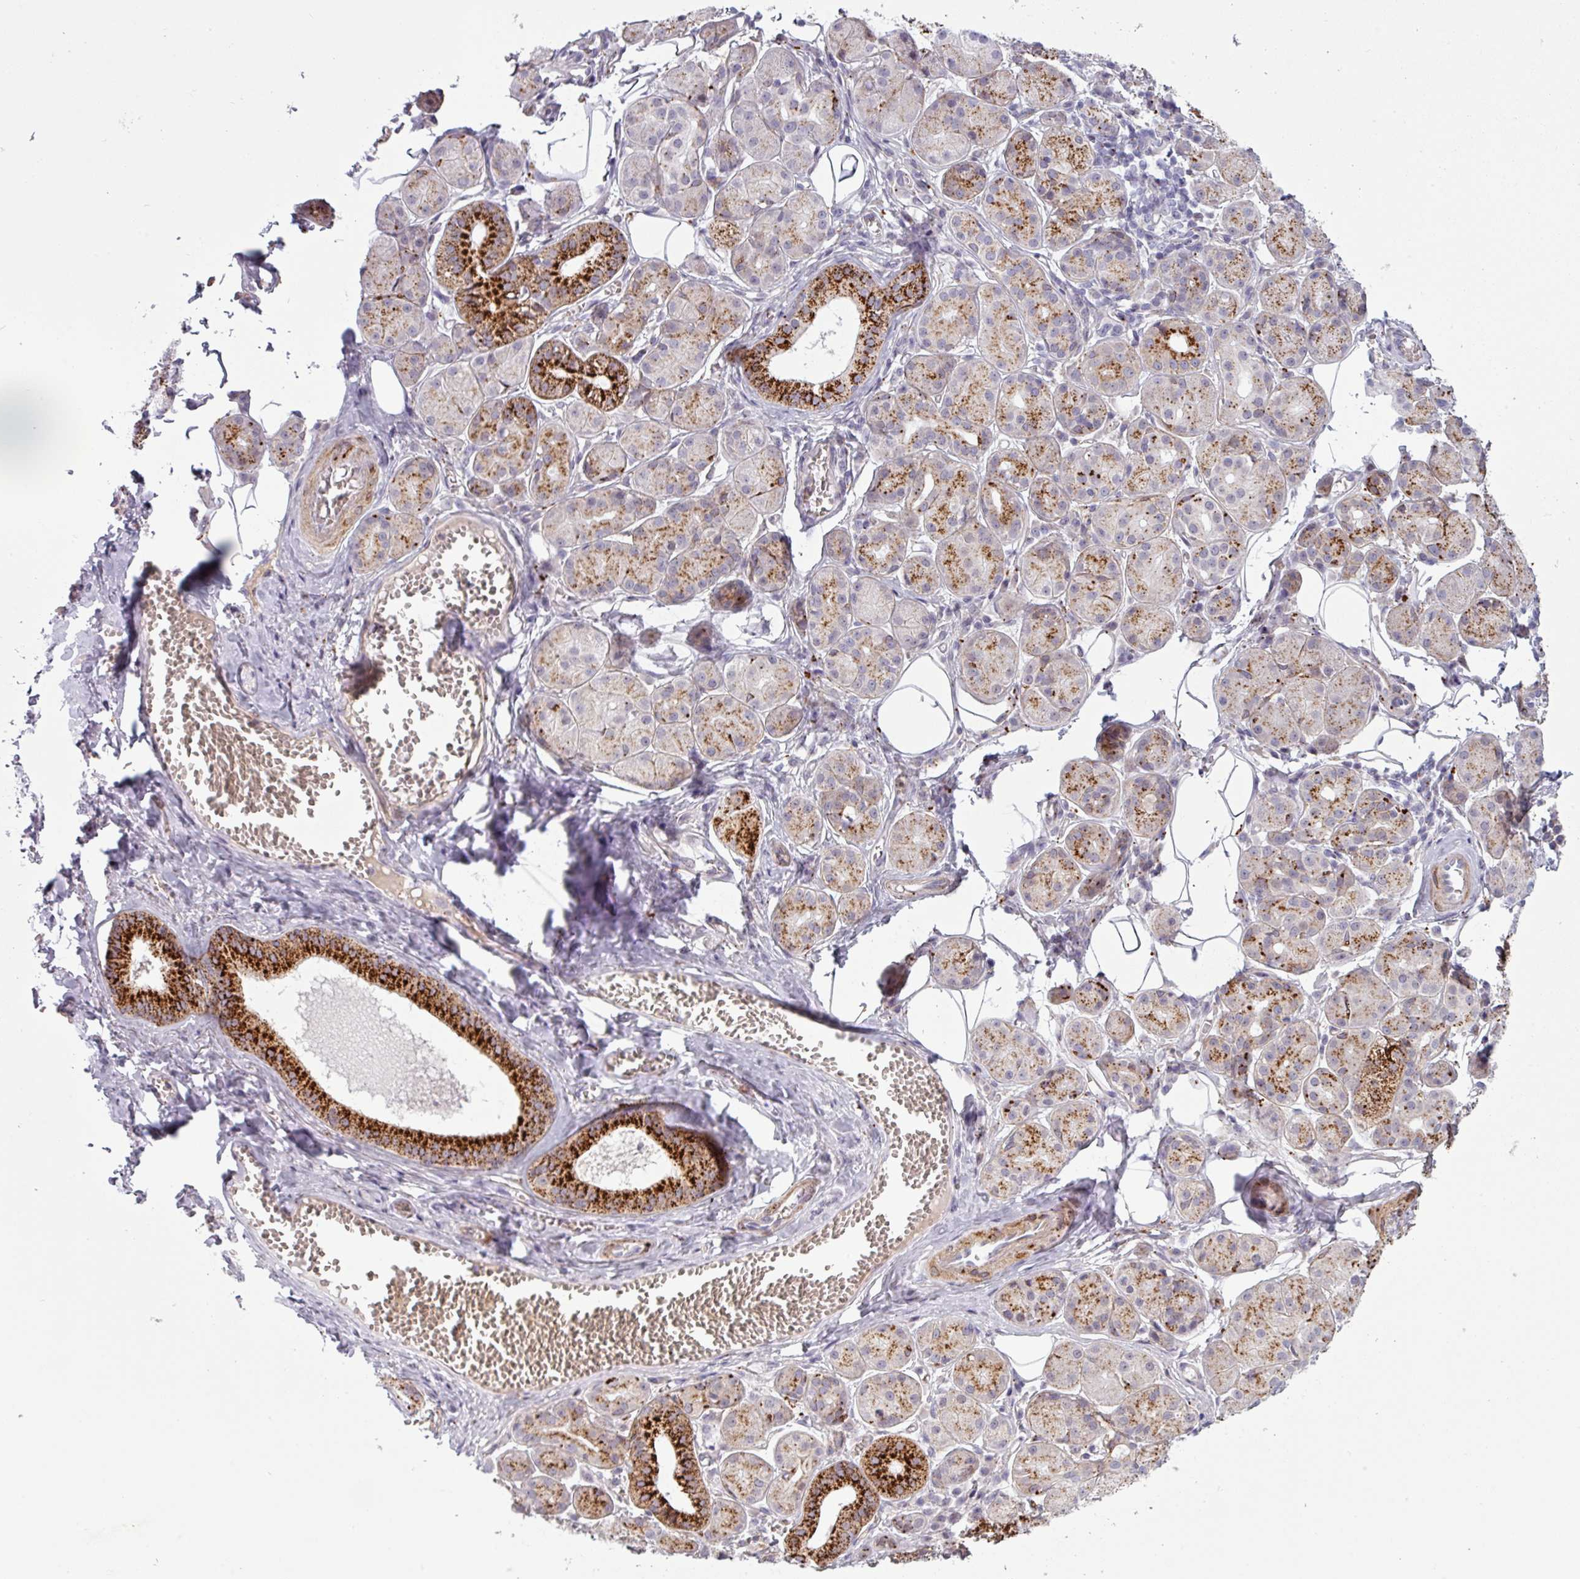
{"staining": {"intensity": "strong", "quantity": ">75%", "location": "cytoplasmic/membranous"}, "tissue": "salivary gland", "cell_type": "Glandular cells", "image_type": "normal", "snomed": [{"axis": "morphology", "description": "Squamous cell carcinoma, NOS"}, {"axis": "topography", "description": "Skin"}, {"axis": "topography", "description": "Head-Neck"}], "caption": "Unremarkable salivary gland shows strong cytoplasmic/membranous expression in about >75% of glandular cells, visualized by immunohistochemistry. The protein of interest is stained brown, and the nuclei are stained in blue (DAB IHC with brightfield microscopy, high magnification).", "gene": "MAP7D2", "patient": {"sex": "male", "age": 80}}